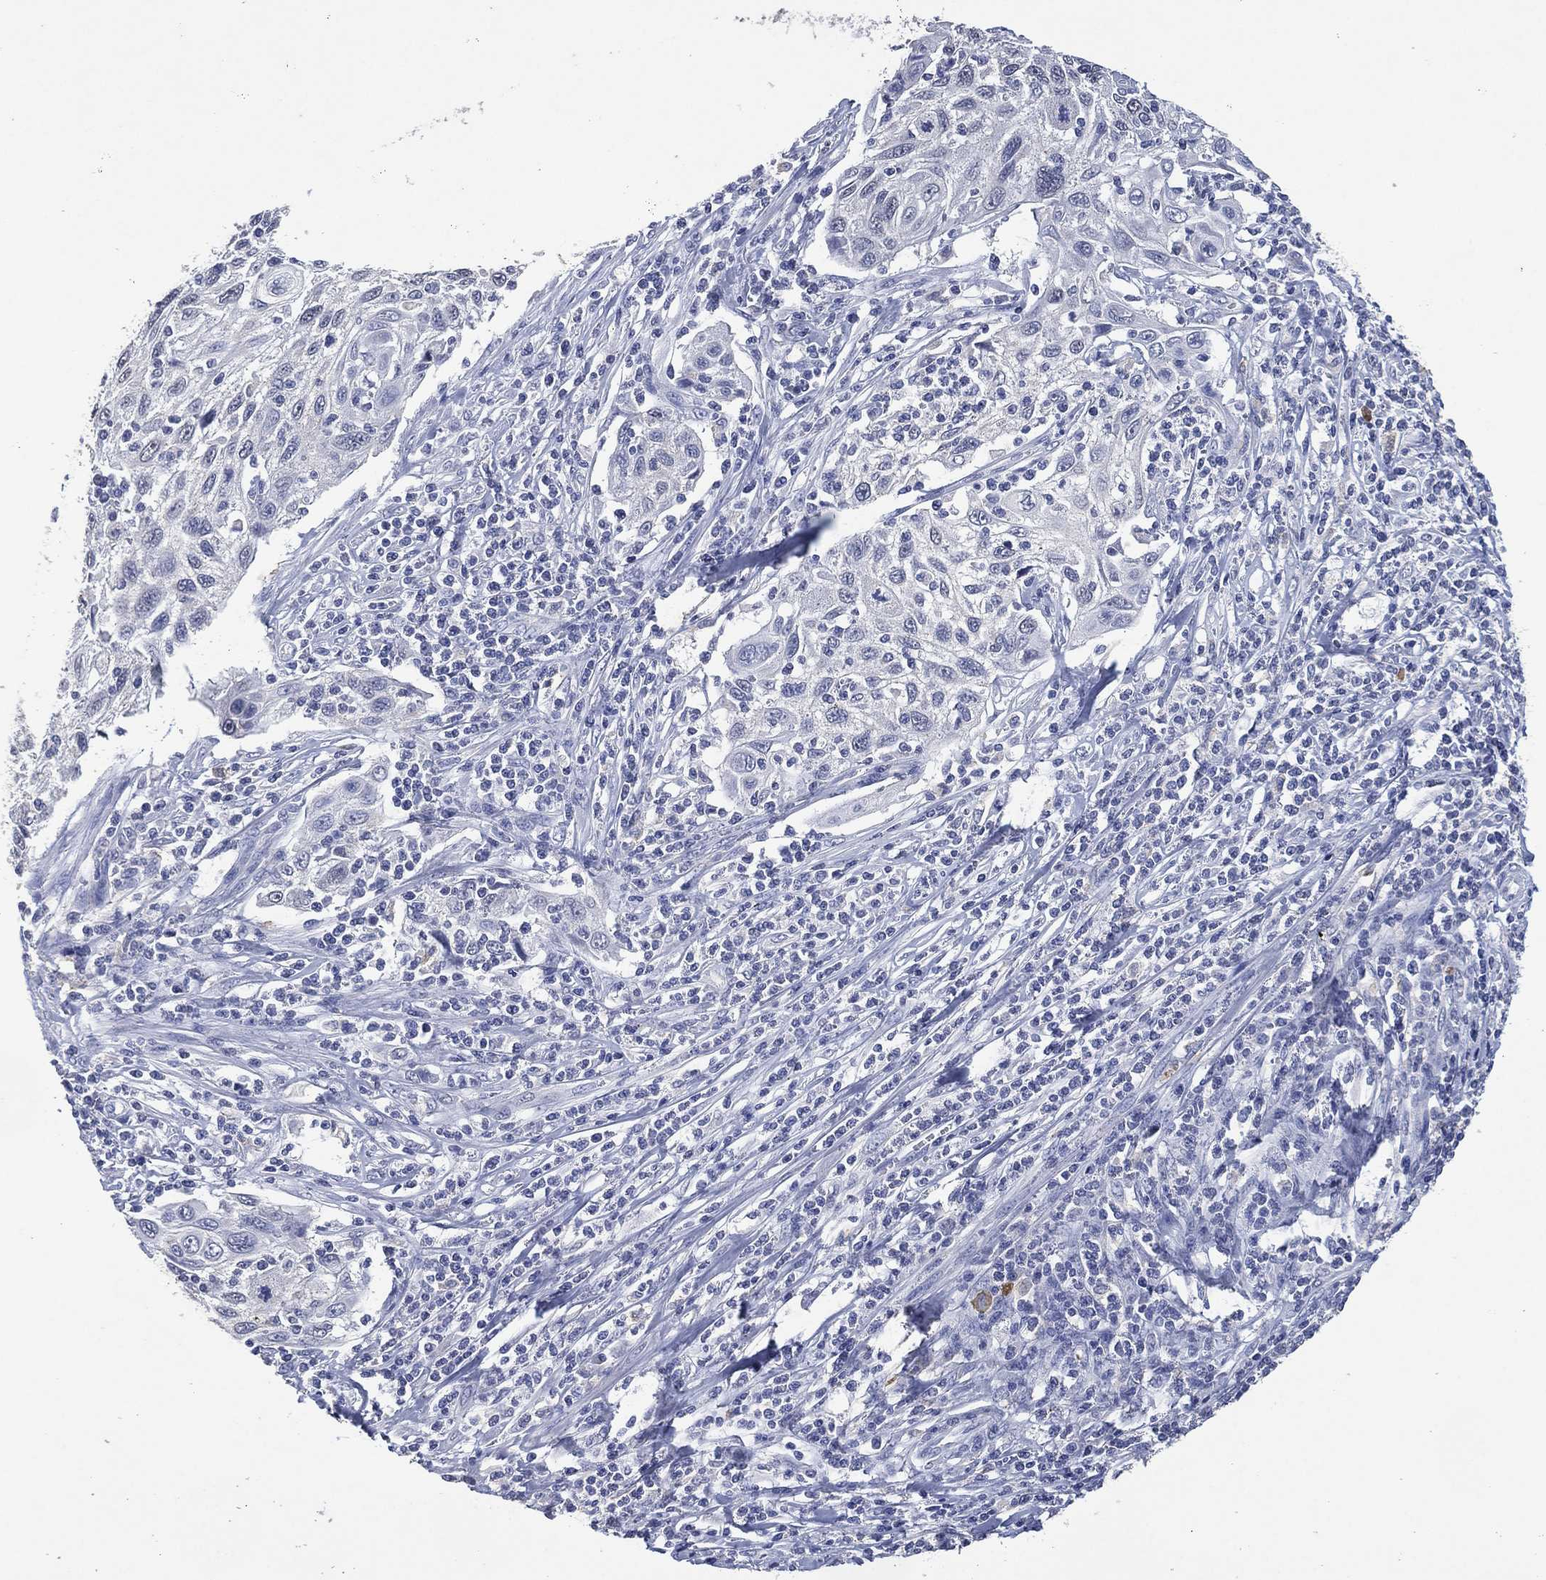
{"staining": {"intensity": "negative", "quantity": "none", "location": "none"}, "tissue": "cervical cancer", "cell_type": "Tumor cells", "image_type": "cancer", "snomed": [{"axis": "morphology", "description": "Squamous cell carcinoma, NOS"}, {"axis": "topography", "description": "Cervix"}], "caption": "This is an IHC micrograph of cervical squamous cell carcinoma. There is no positivity in tumor cells.", "gene": "FSCN2", "patient": {"sex": "female", "age": 70}}